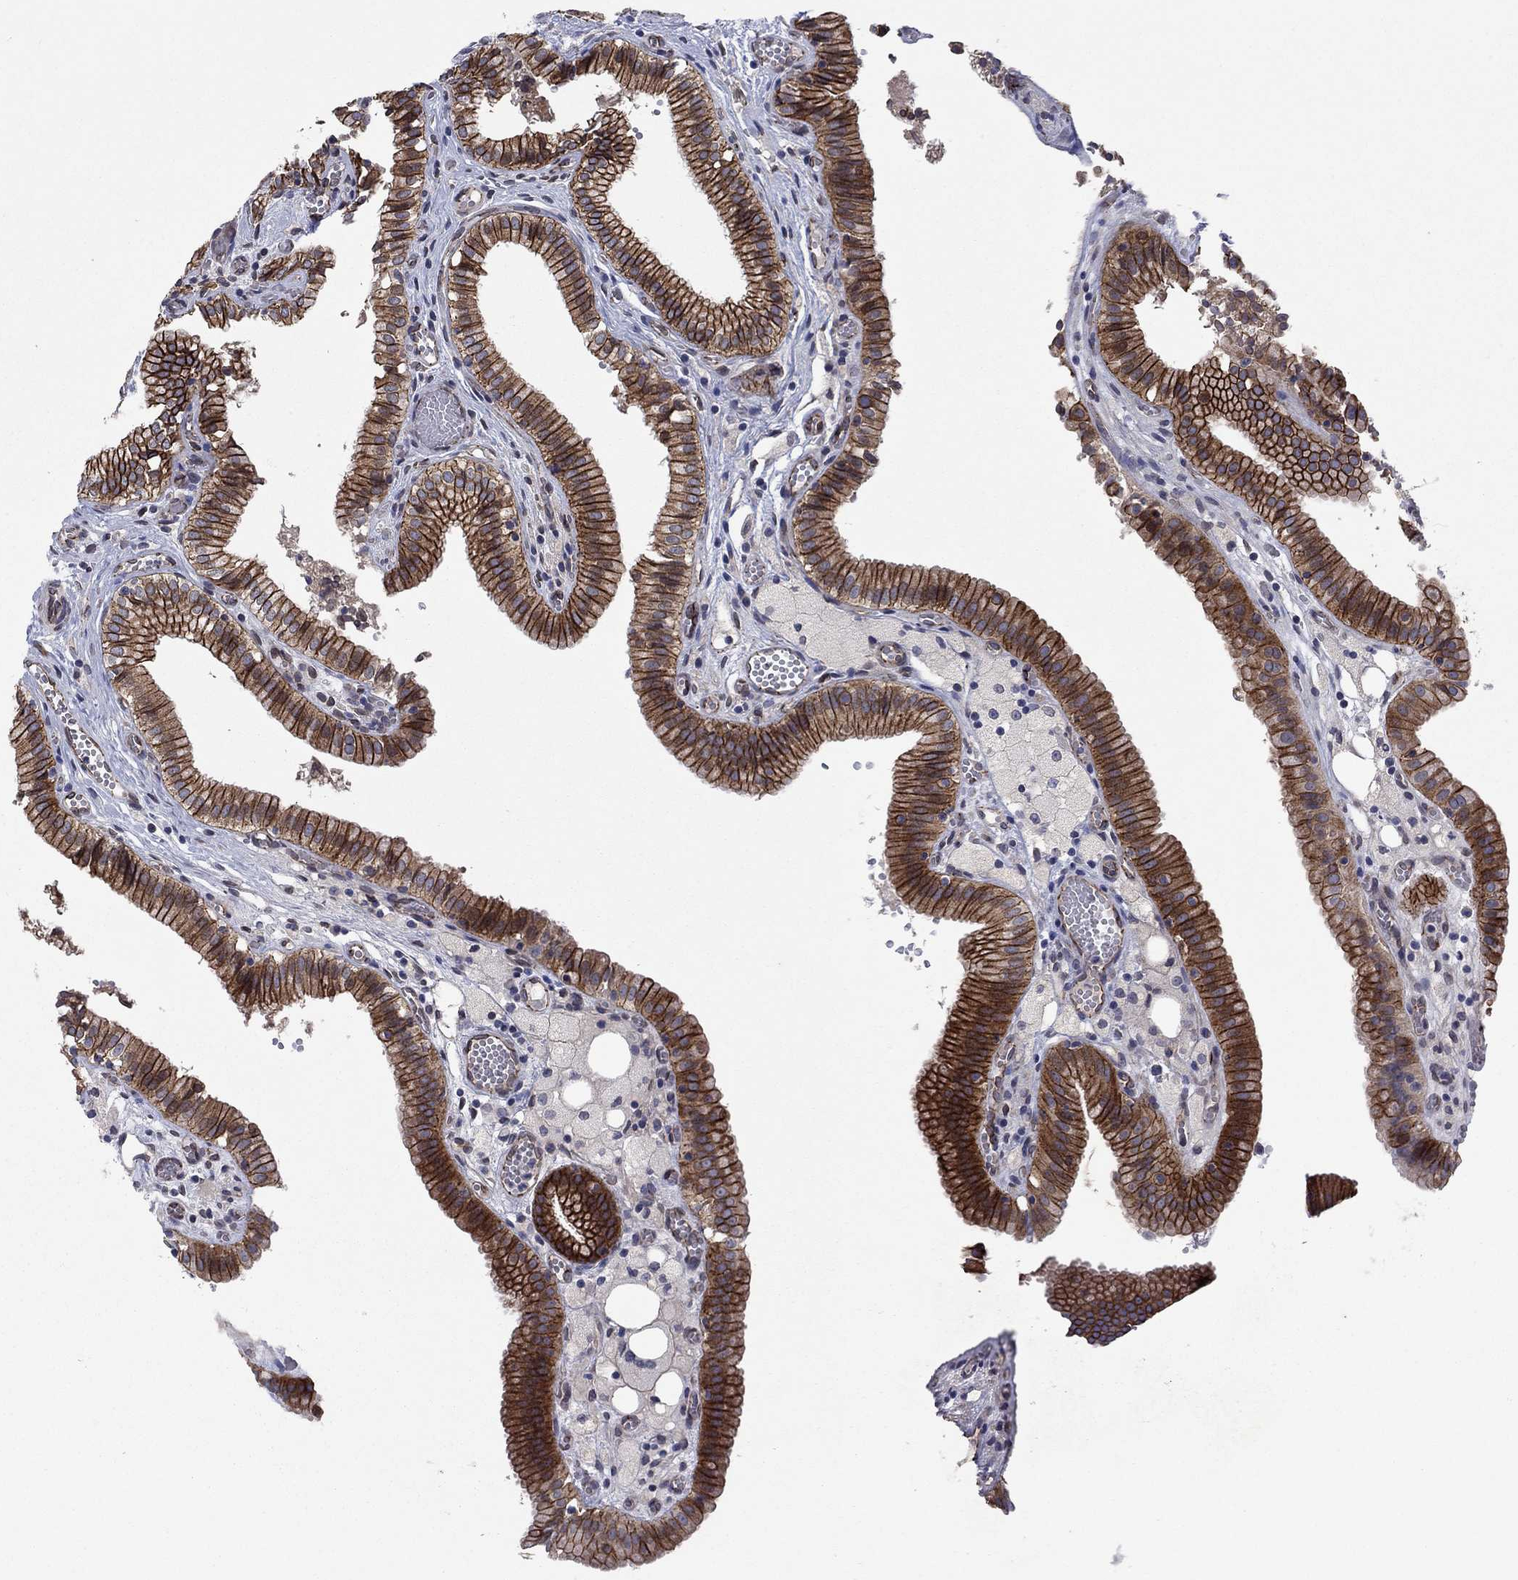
{"staining": {"intensity": "strong", "quantity": ">75%", "location": "cytoplasmic/membranous"}, "tissue": "gallbladder", "cell_type": "Glandular cells", "image_type": "normal", "snomed": [{"axis": "morphology", "description": "Normal tissue, NOS"}, {"axis": "topography", "description": "Gallbladder"}], "caption": "Brown immunohistochemical staining in benign human gallbladder displays strong cytoplasmic/membranous staining in approximately >75% of glandular cells.", "gene": "EMC9", "patient": {"sex": "female", "age": 24}}